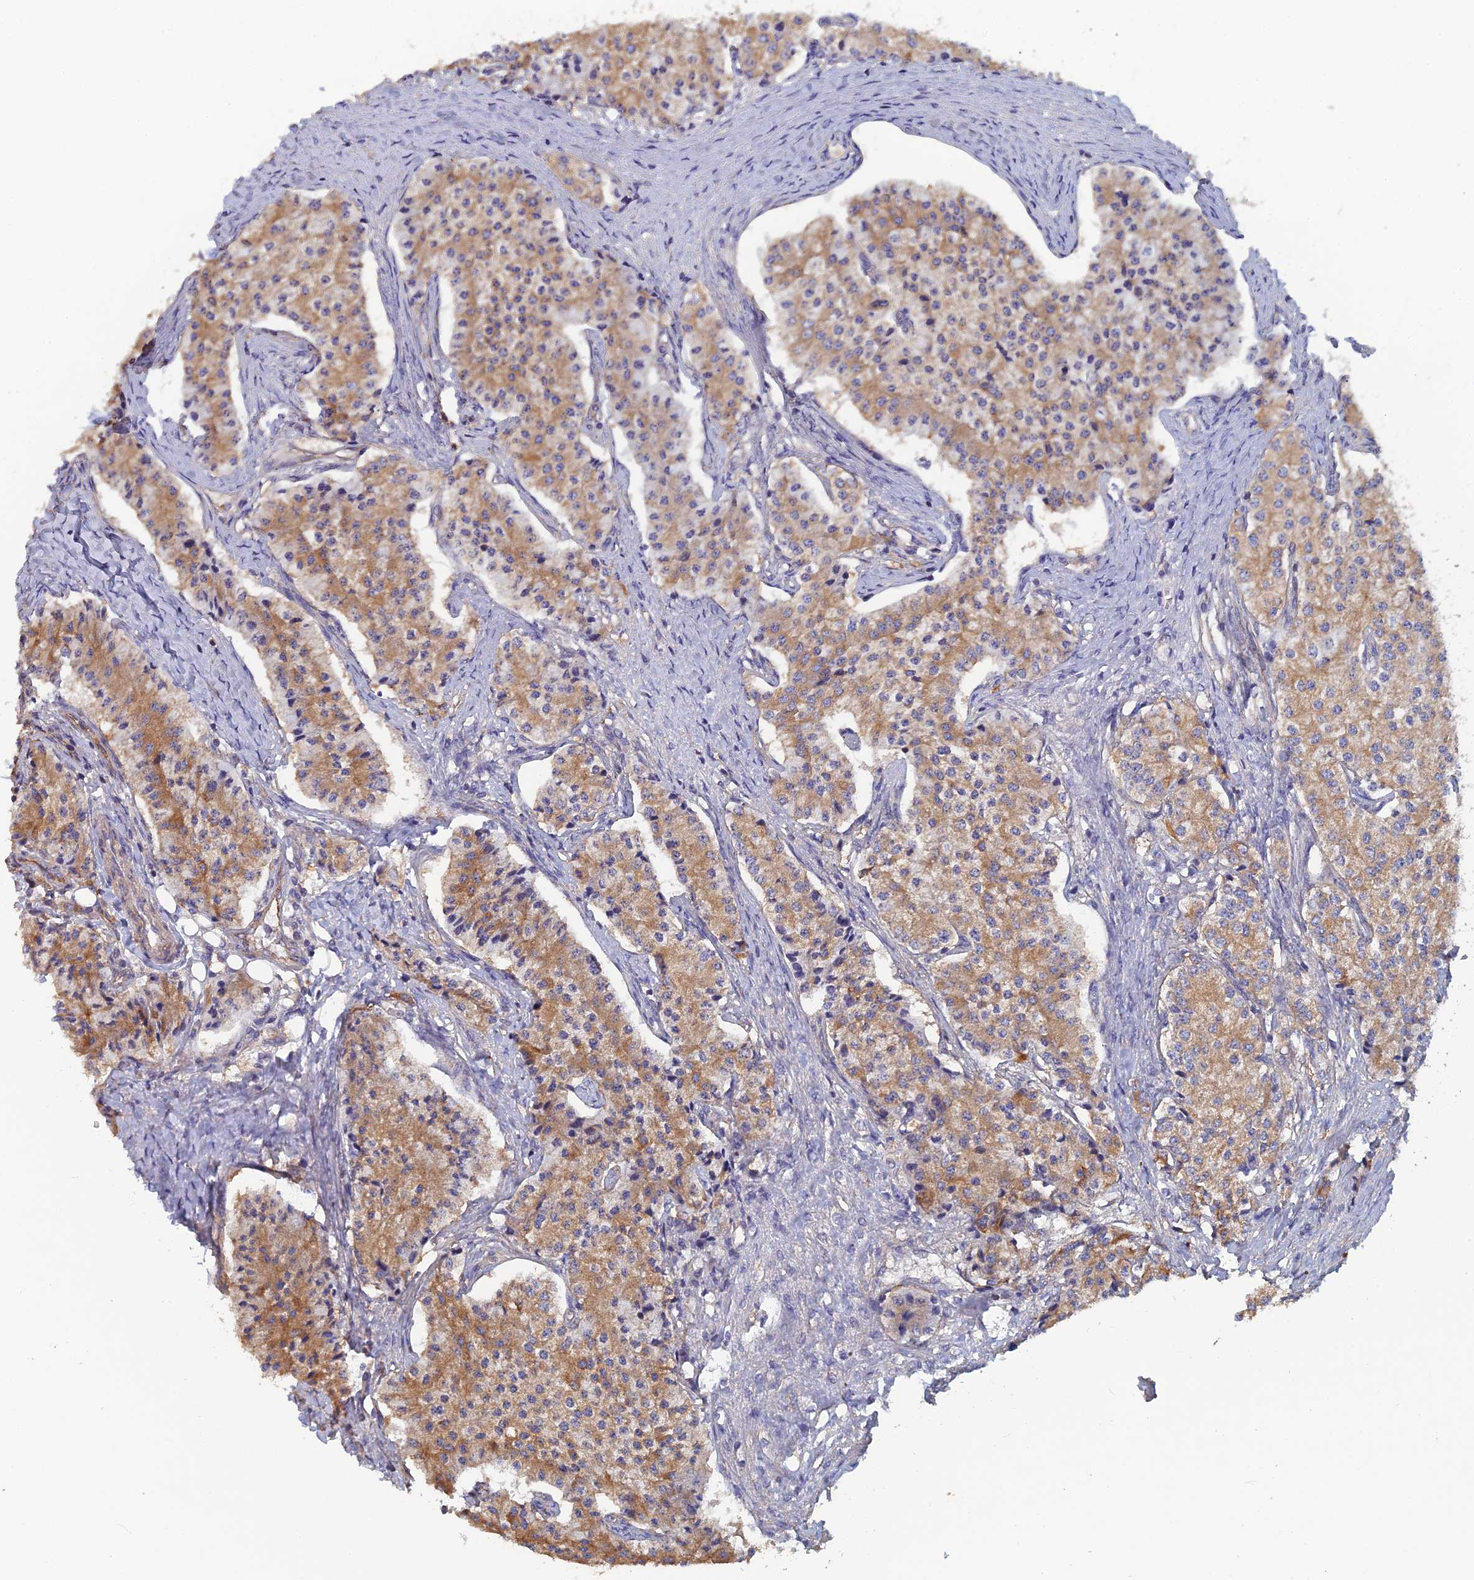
{"staining": {"intensity": "moderate", "quantity": ">75%", "location": "cytoplasmic/membranous"}, "tissue": "carcinoid", "cell_type": "Tumor cells", "image_type": "cancer", "snomed": [{"axis": "morphology", "description": "Carcinoid, malignant, NOS"}, {"axis": "topography", "description": "Colon"}], "caption": "Moderate cytoplasmic/membranous protein staining is present in about >75% of tumor cells in carcinoid.", "gene": "PCDHA5", "patient": {"sex": "female", "age": 52}}